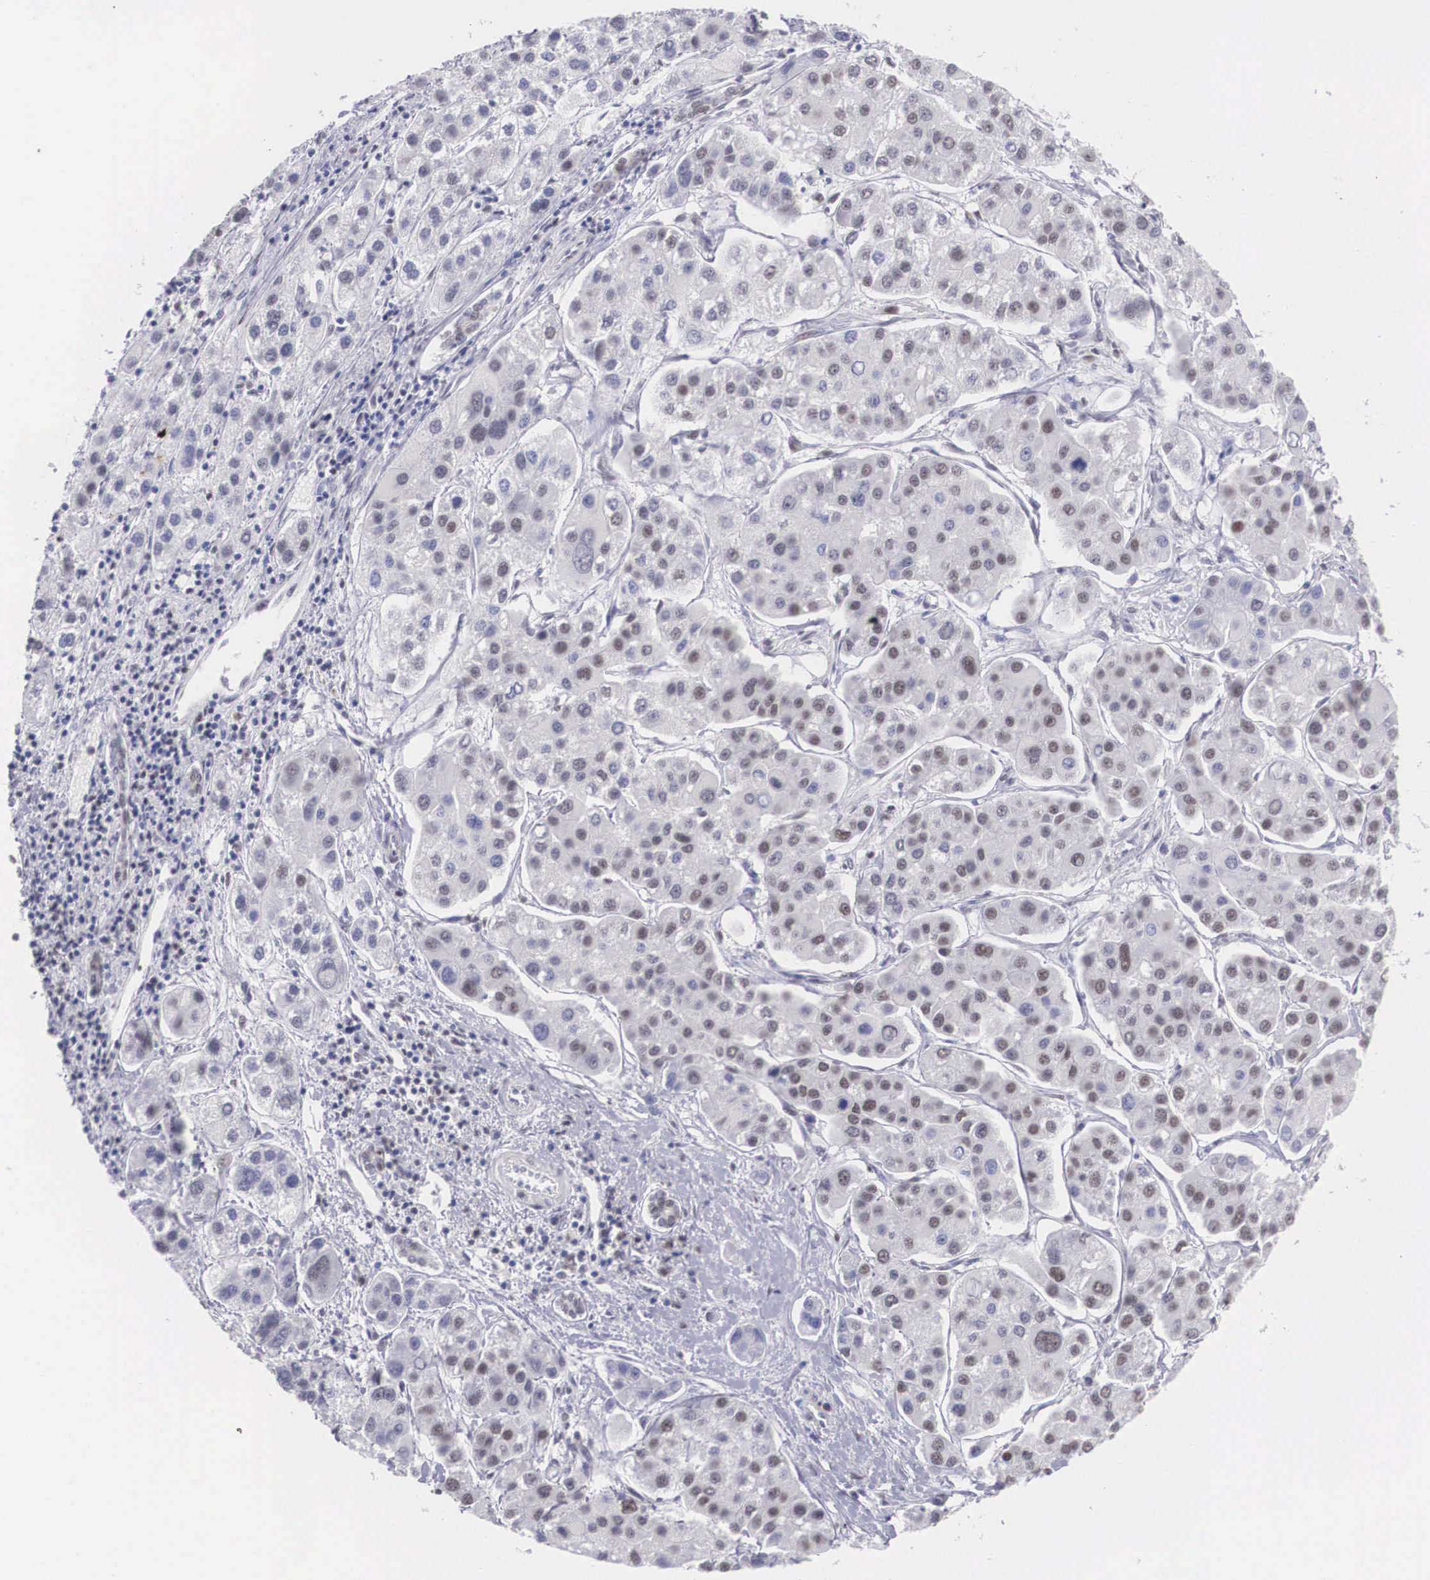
{"staining": {"intensity": "weak", "quantity": "<25%", "location": "nuclear"}, "tissue": "liver cancer", "cell_type": "Tumor cells", "image_type": "cancer", "snomed": [{"axis": "morphology", "description": "Carcinoma, Hepatocellular, NOS"}, {"axis": "topography", "description": "Liver"}], "caption": "Liver cancer was stained to show a protein in brown. There is no significant positivity in tumor cells.", "gene": "CSTF2", "patient": {"sex": "female", "age": 85}}